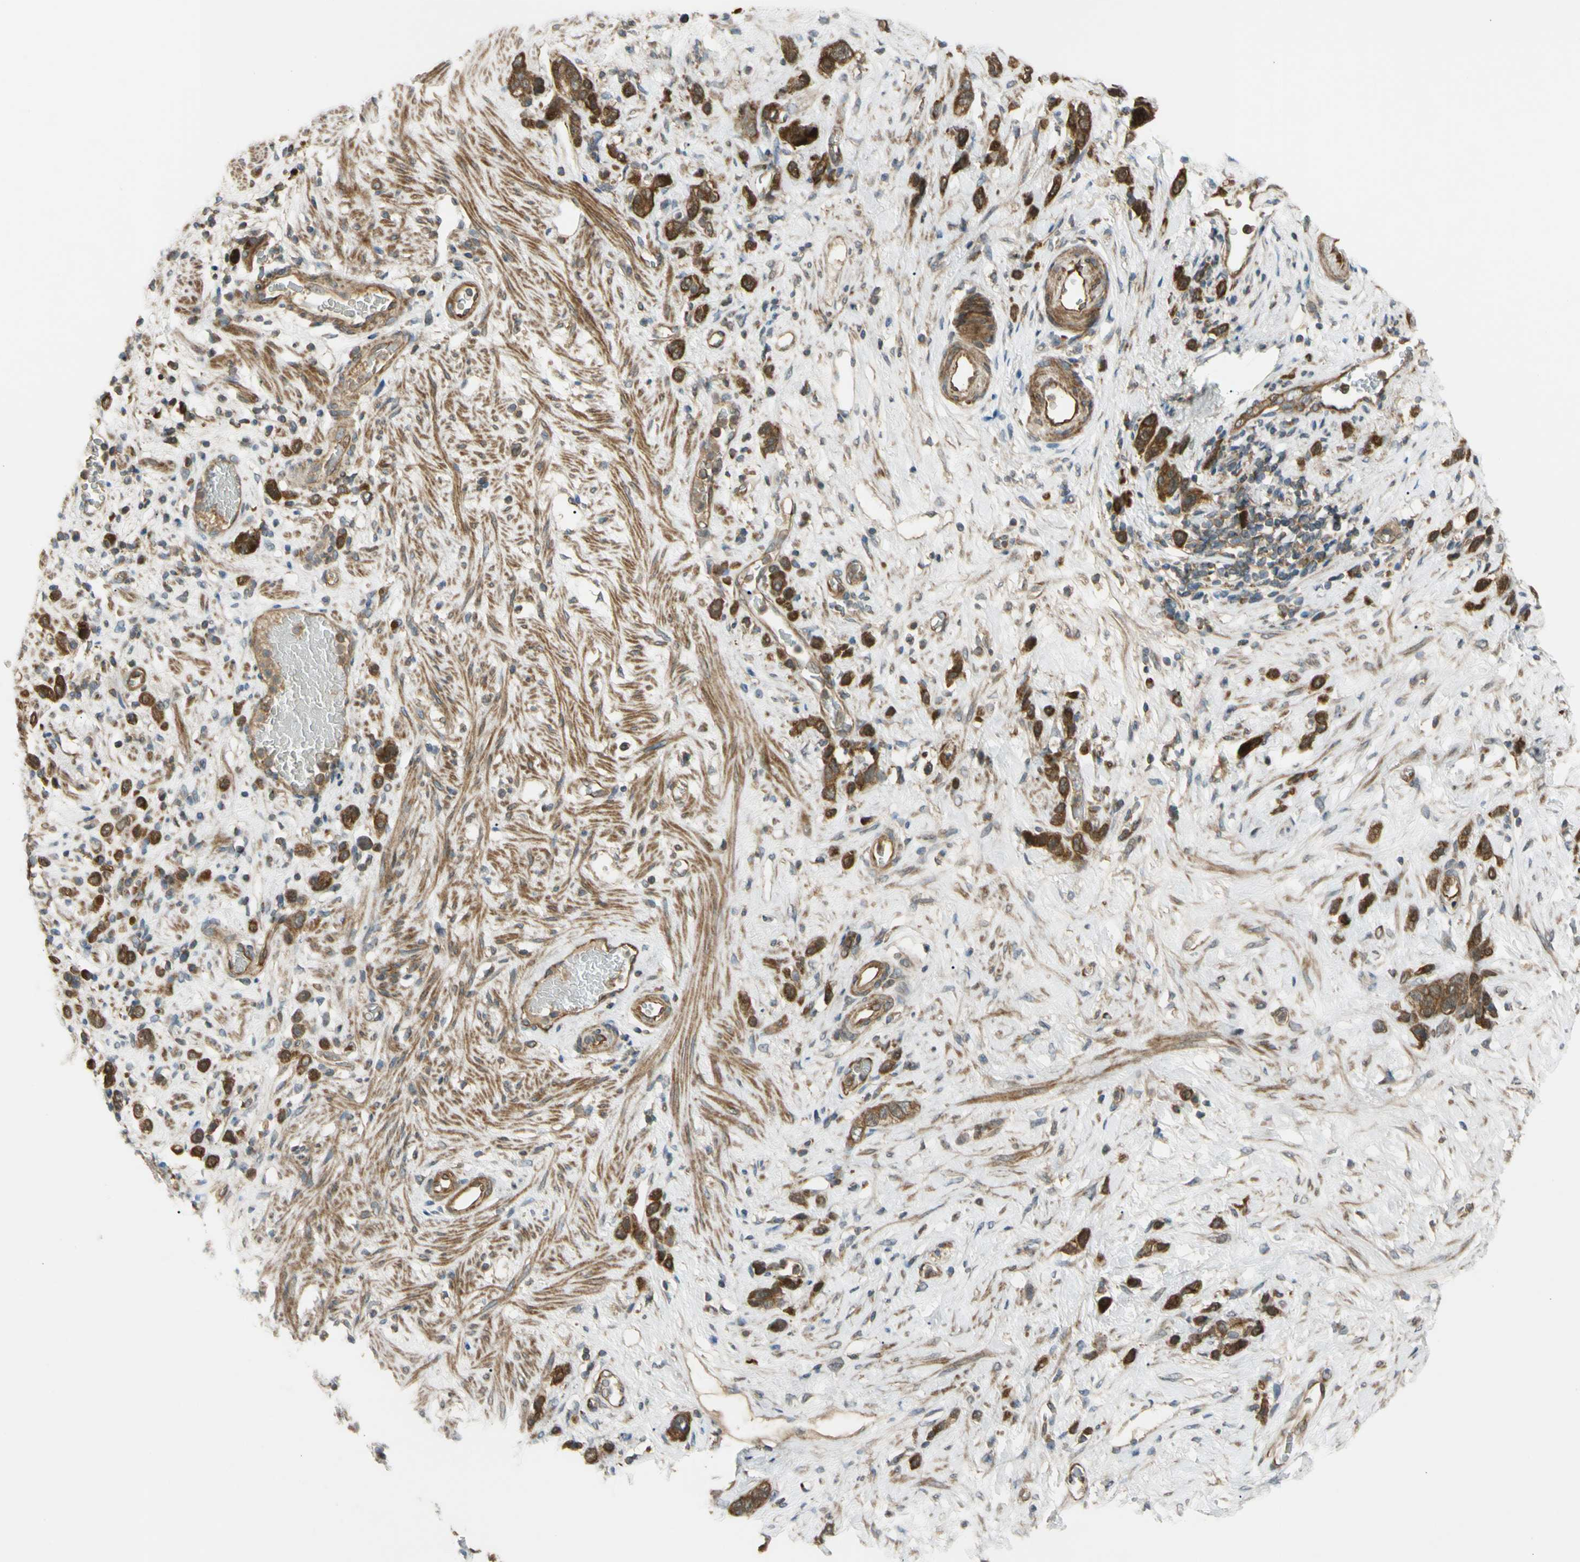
{"staining": {"intensity": "strong", "quantity": ">75%", "location": "cytoplasmic/membranous"}, "tissue": "stomach cancer", "cell_type": "Tumor cells", "image_type": "cancer", "snomed": [{"axis": "morphology", "description": "Adenocarcinoma, NOS"}, {"axis": "morphology", "description": "Adenocarcinoma, High grade"}, {"axis": "topography", "description": "Stomach, upper"}, {"axis": "topography", "description": "Stomach, lower"}], "caption": "Brown immunohistochemical staining in stomach cancer (adenocarcinoma) displays strong cytoplasmic/membranous expression in approximately >75% of tumor cells.", "gene": "FLII", "patient": {"sex": "female", "age": 65}}